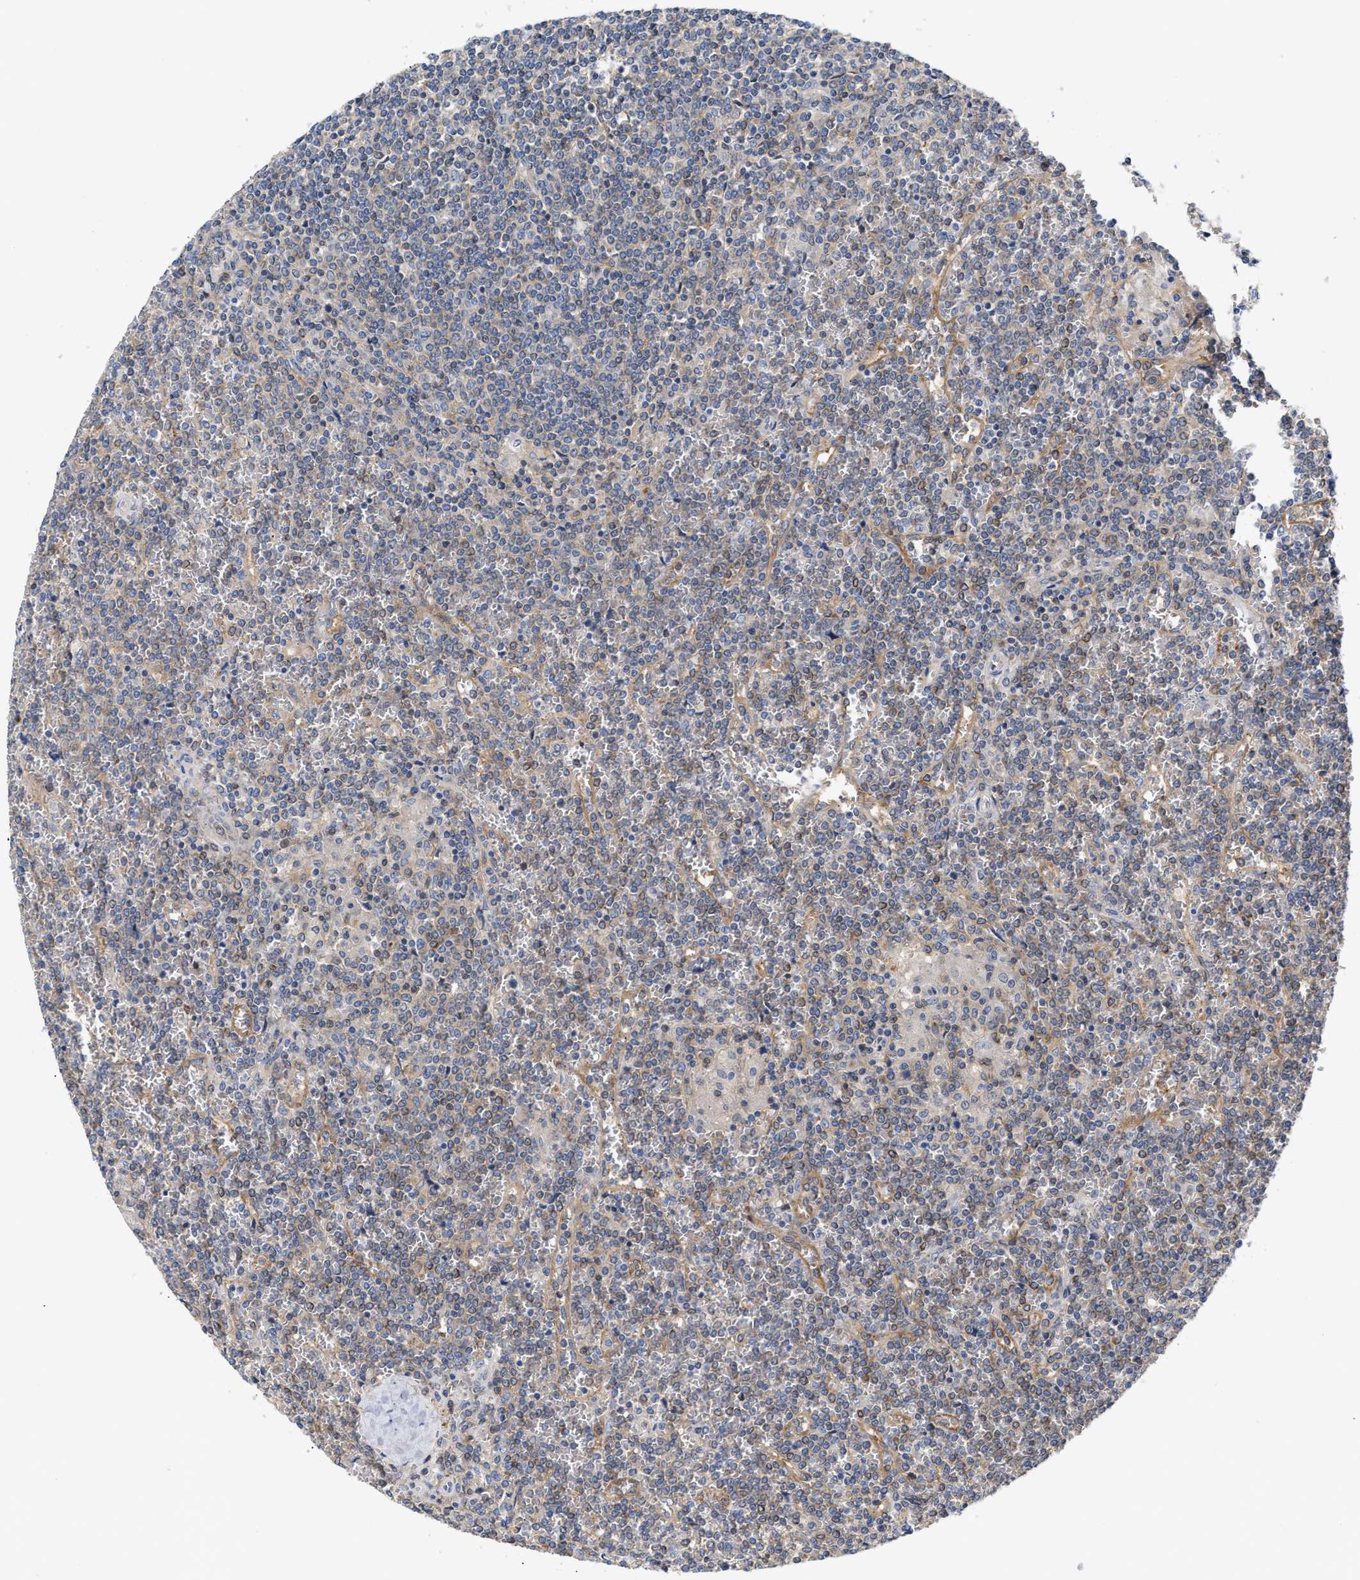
{"staining": {"intensity": "negative", "quantity": "none", "location": "none"}, "tissue": "lymphoma", "cell_type": "Tumor cells", "image_type": "cancer", "snomed": [{"axis": "morphology", "description": "Malignant lymphoma, non-Hodgkin's type, Low grade"}, {"axis": "topography", "description": "Spleen"}], "caption": "A micrograph of human malignant lymphoma, non-Hodgkin's type (low-grade) is negative for staining in tumor cells. (Stains: DAB IHC with hematoxylin counter stain, Microscopy: brightfield microscopy at high magnification).", "gene": "BBLN", "patient": {"sex": "female", "age": 19}}